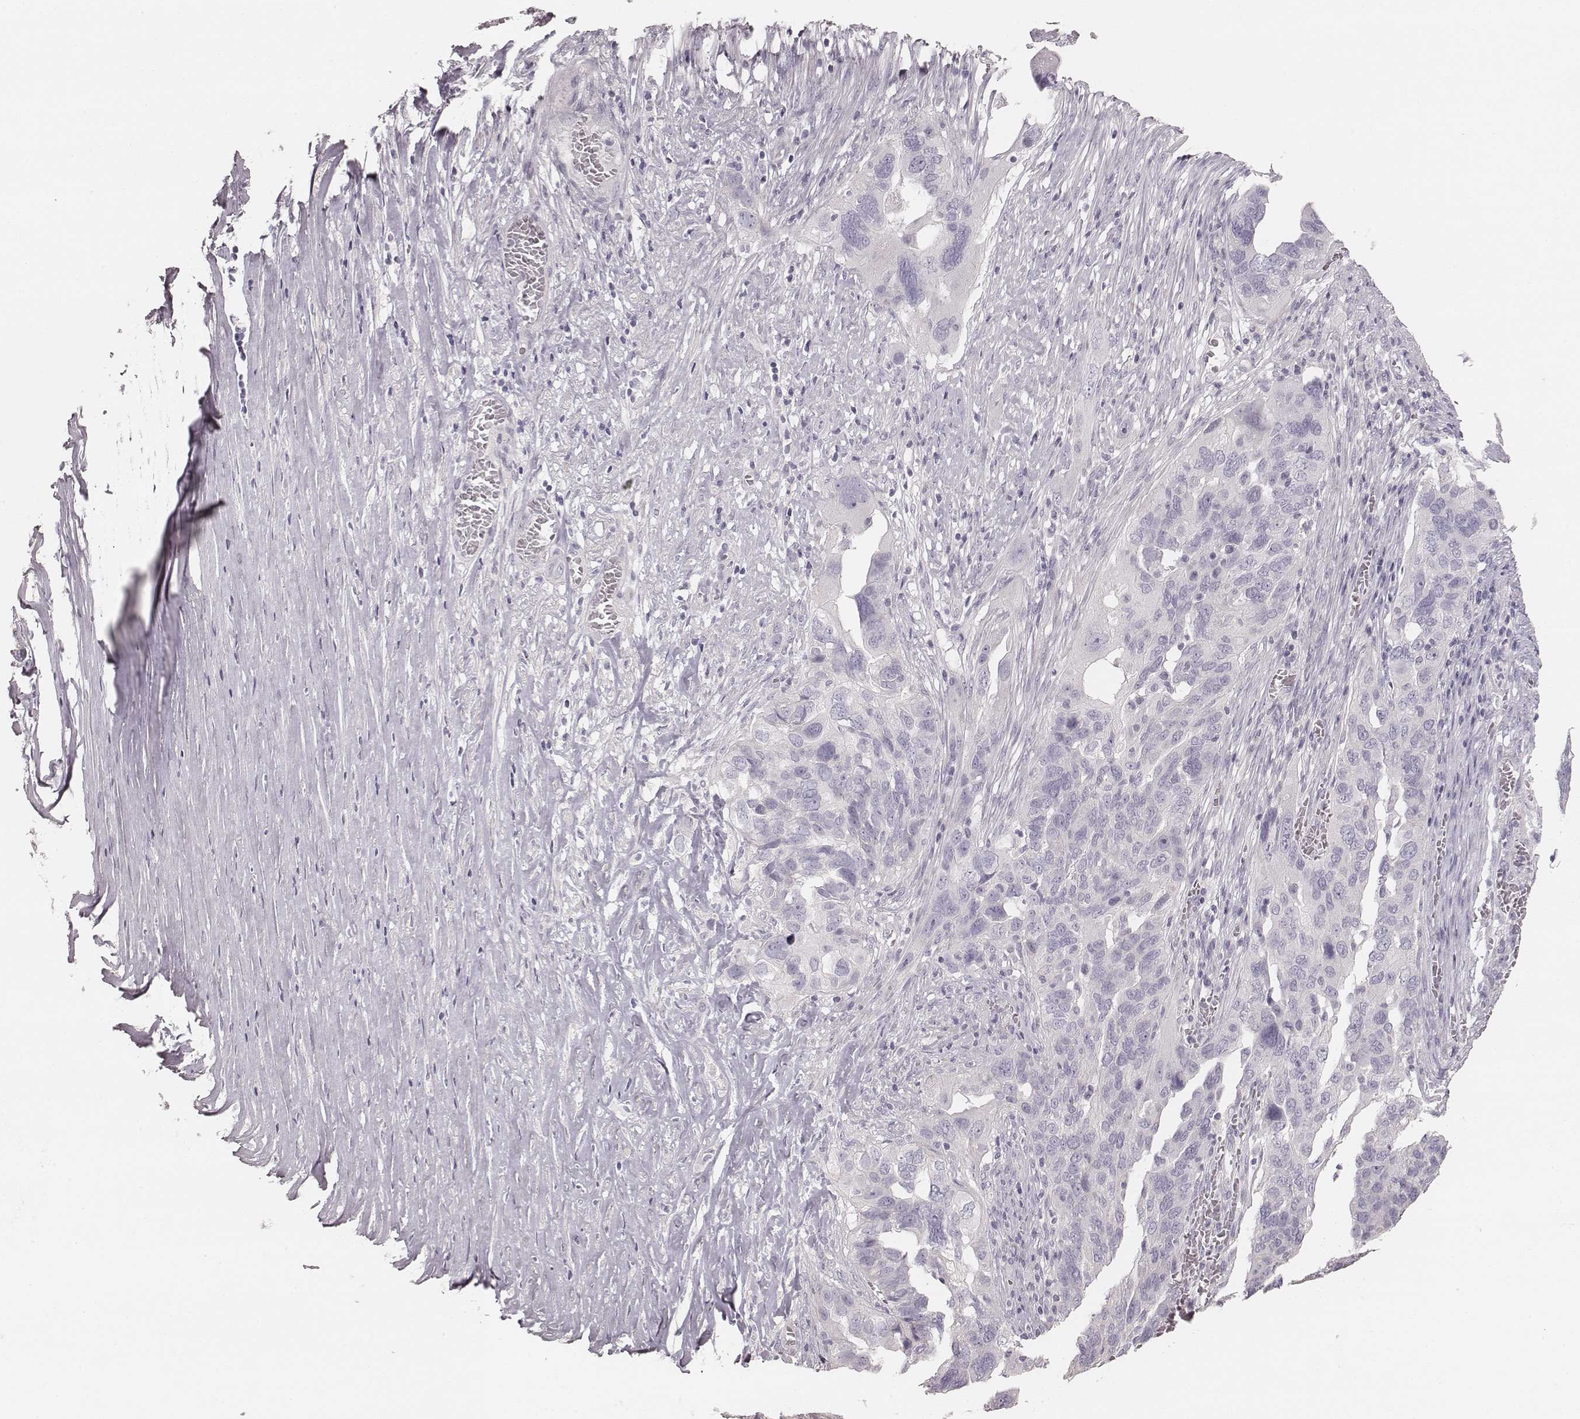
{"staining": {"intensity": "negative", "quantity": "none", "location": "none"}, "tissue": "ovarian cancer", "cell_type": "Tumor cells", "image_type": "cancer", "snomed": [{"axis": "morphology", "description": "Carcinoma, endometroid"}, {"axis": "topography", "description": "Soft tissue"}, {"axis": "topography", "description": "Ovary"}], "caption": "Immunohistochemistry (IHC) of ovarian endometroid carcinoma demonstrates no staining in tumor cells. The staining was performed using DAB to visualize the protein expression in brown, while the nuclei were stained in blue with hematoxylin (Magnification: 20x).", "gene": "ZP4", "patient": {"sex": "female", "age": 52}}